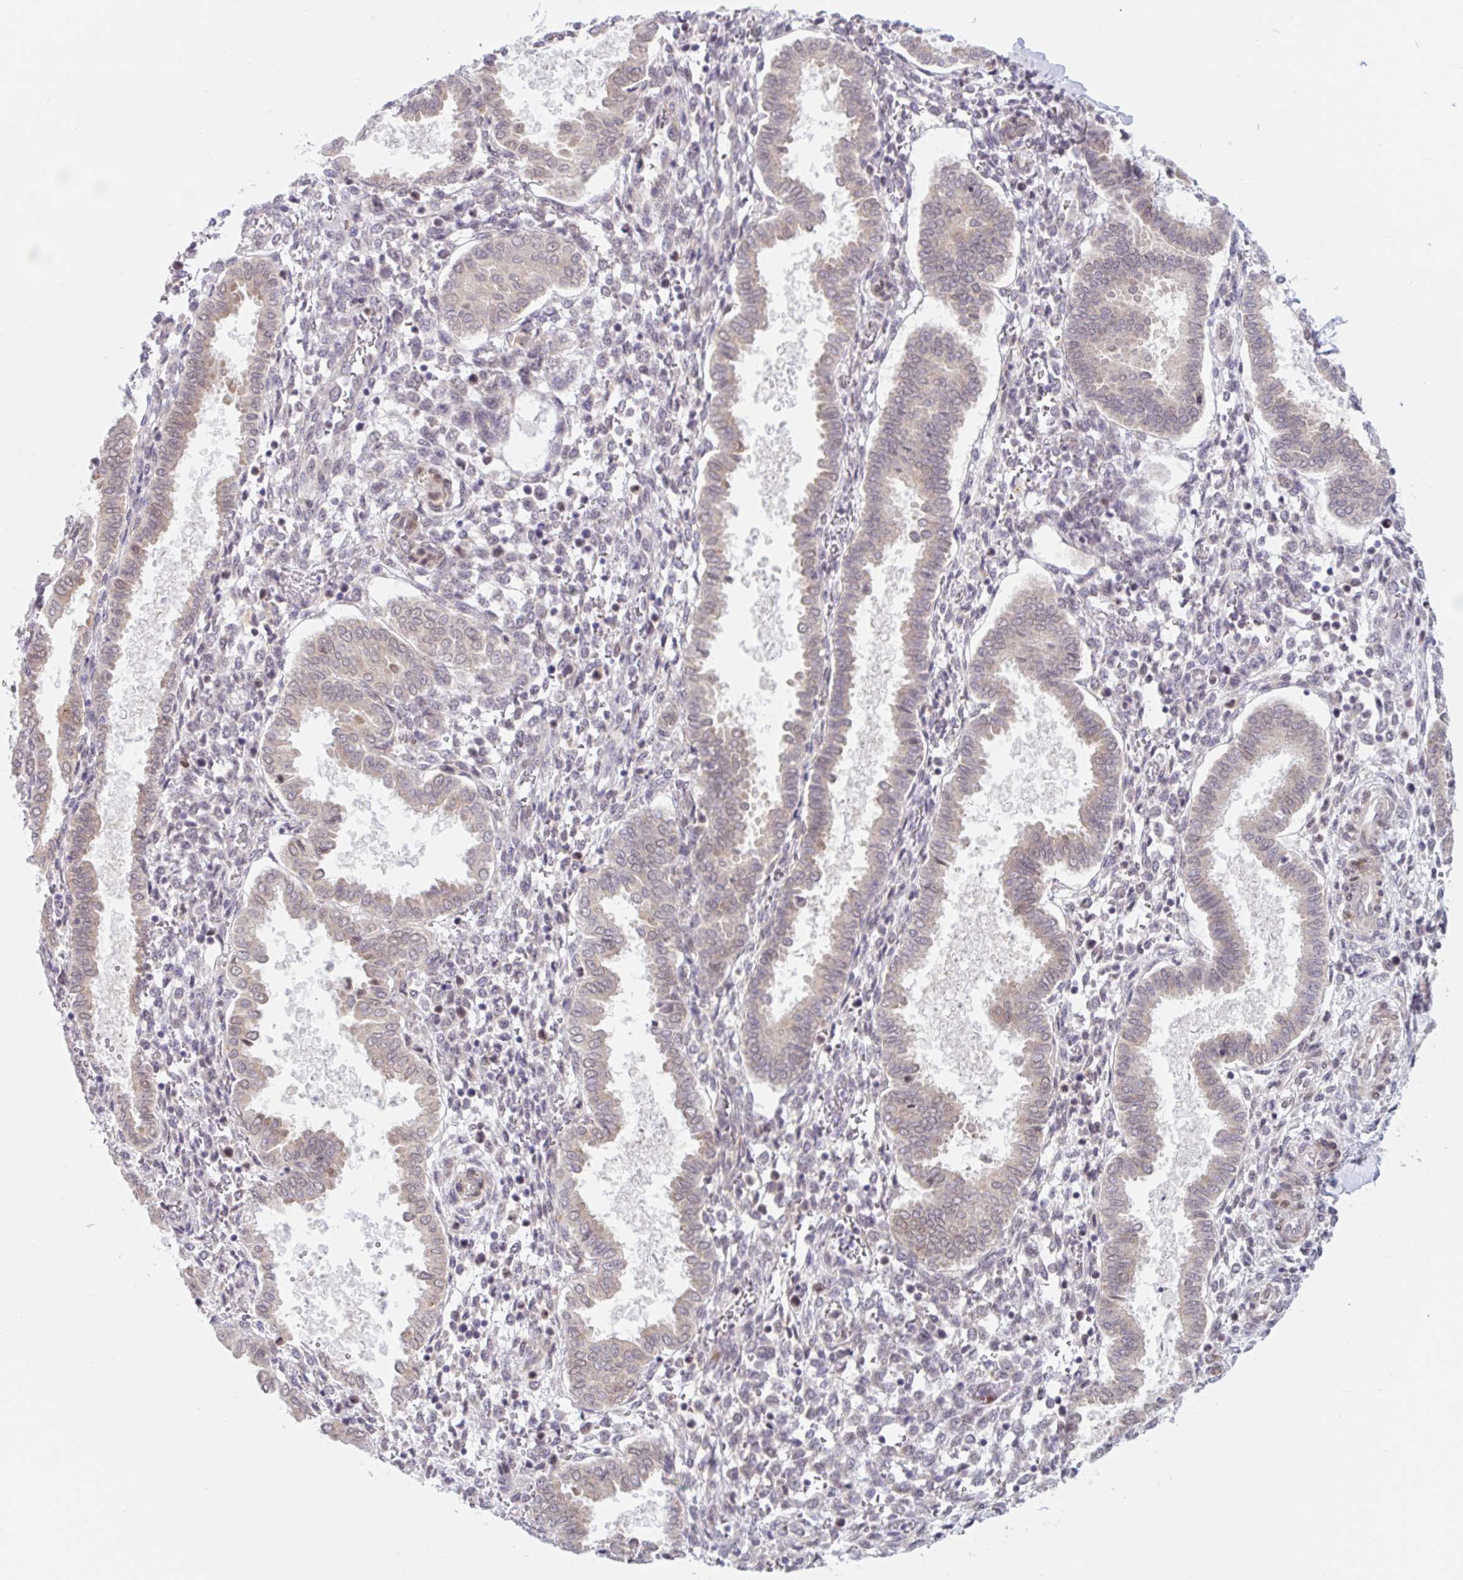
{"staining": {"intensity": "weak", "quantity": "<25%", "location": "nuclear"}, "tissue": "endometrium", "cell_type": "Cells in endometrial stroma", "image_type": "normal", "snomed": [{"axis": "morphology", "description": "Normal tissue, NOS"}, {"axis": "topography", "description": "Endometrium"}], "caption": "Endometrium was stained to show a protein in brown. There is no significant expression in cells in endometrial stroma. (DAB IHC with hematoxylin counter stain).", "gene": "SRSF10", "patient": {"sex": "female", "age": 24}}